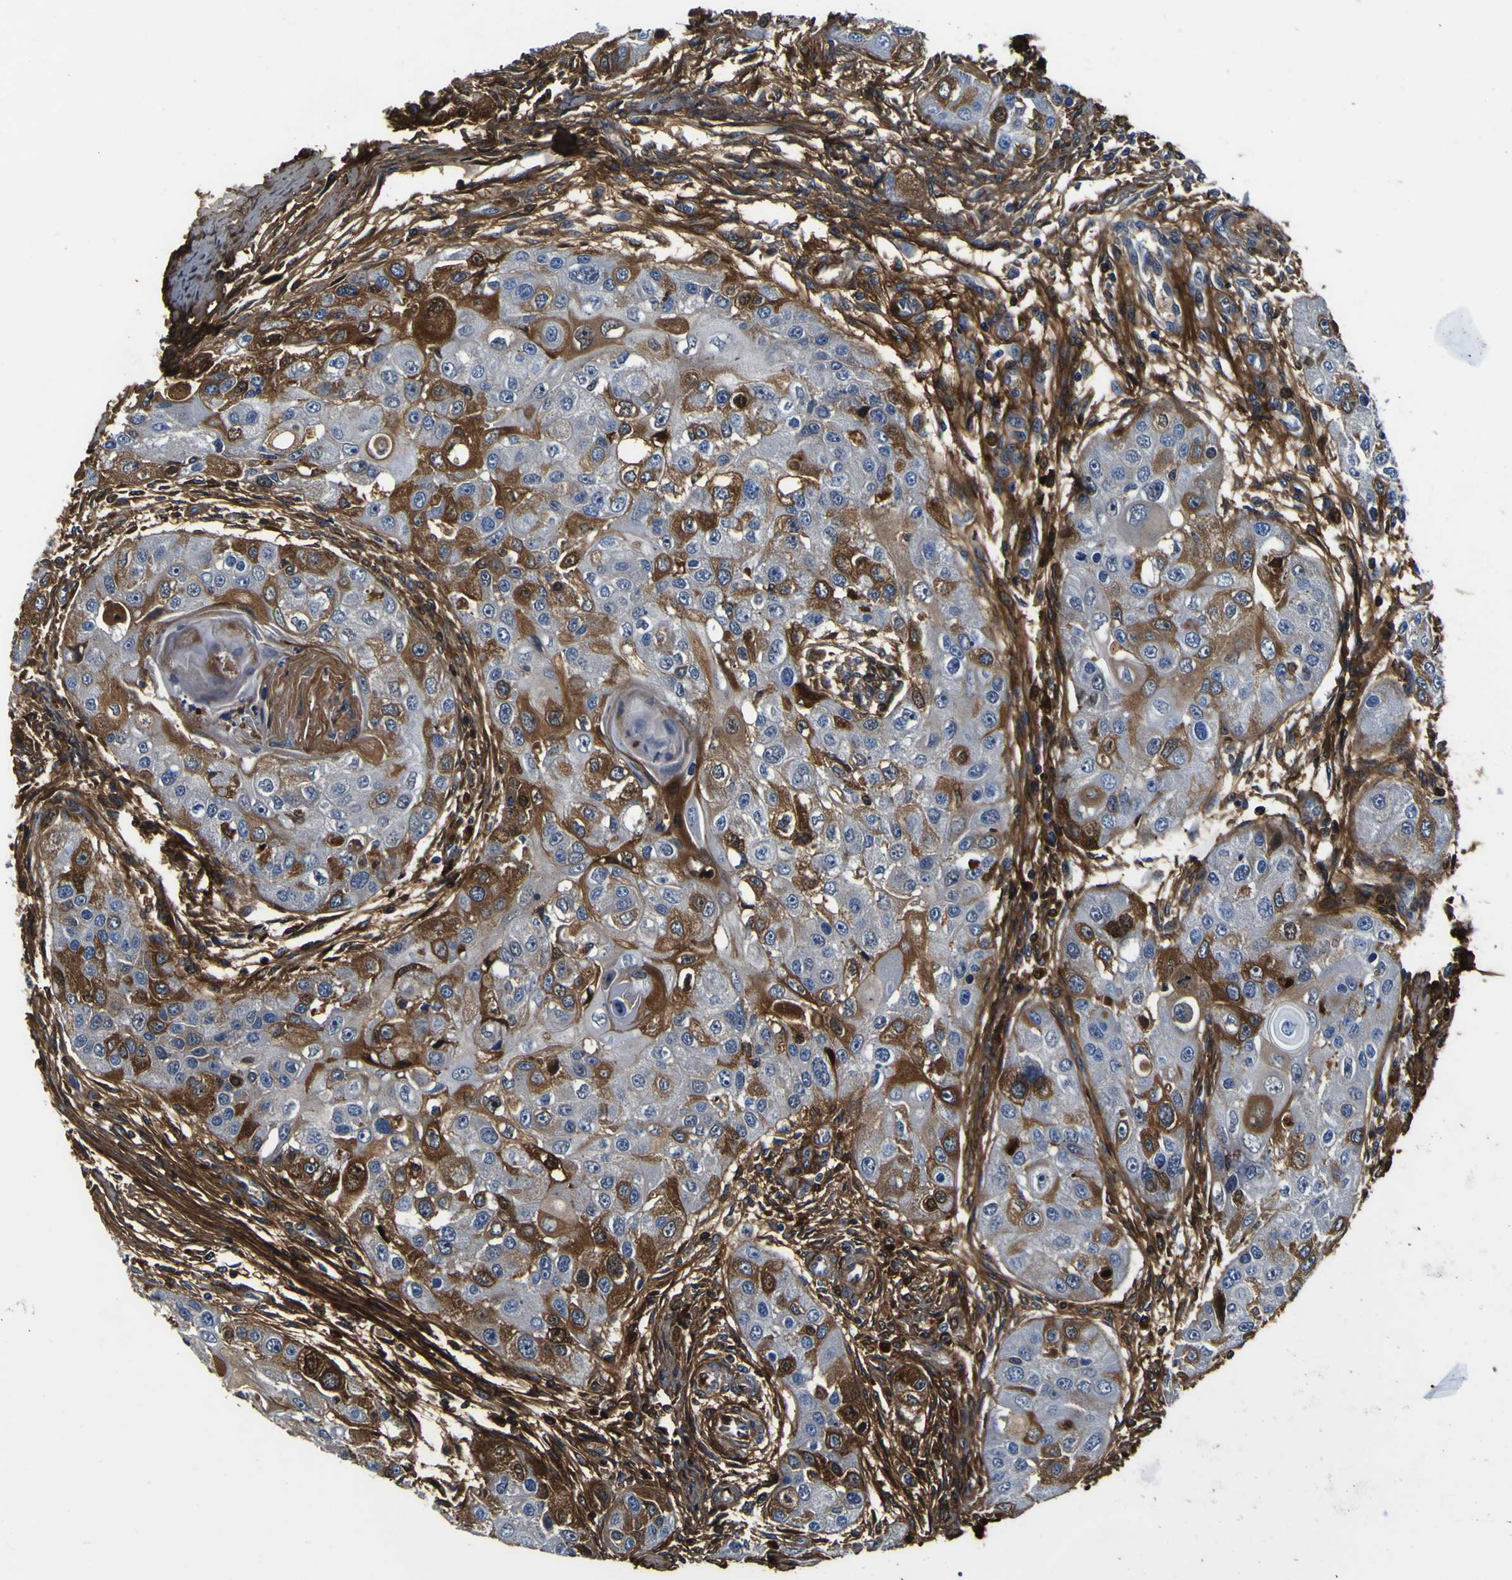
{"staining": {"intensity": "moderate", "quantity": "25%-75%", "location": "cytoplasmic/membranous"}, "tissue": "head and neck cancer", "cell_type": "Tumor cells", "image_type": "cancer", "snomed": [{"axis": "morphology", "description": "Normal tissue, NOS"}, {"axis": "morphology", "description": "Squamous cell carcinoma, NOS"}, {"axis": "topography", "description": "Skeletal muscle"}, {"axis": "topography", "description": "Head-Neck"}], "caption": "A medium amount of moderate cytoplasmic/membranous positivity is identified in approximately 25%-75% of tumor cells in head and neck squamous cell carcinoma tissue.", "gene": "POSTN", "patient": {"sex": "male", "age": 51}}